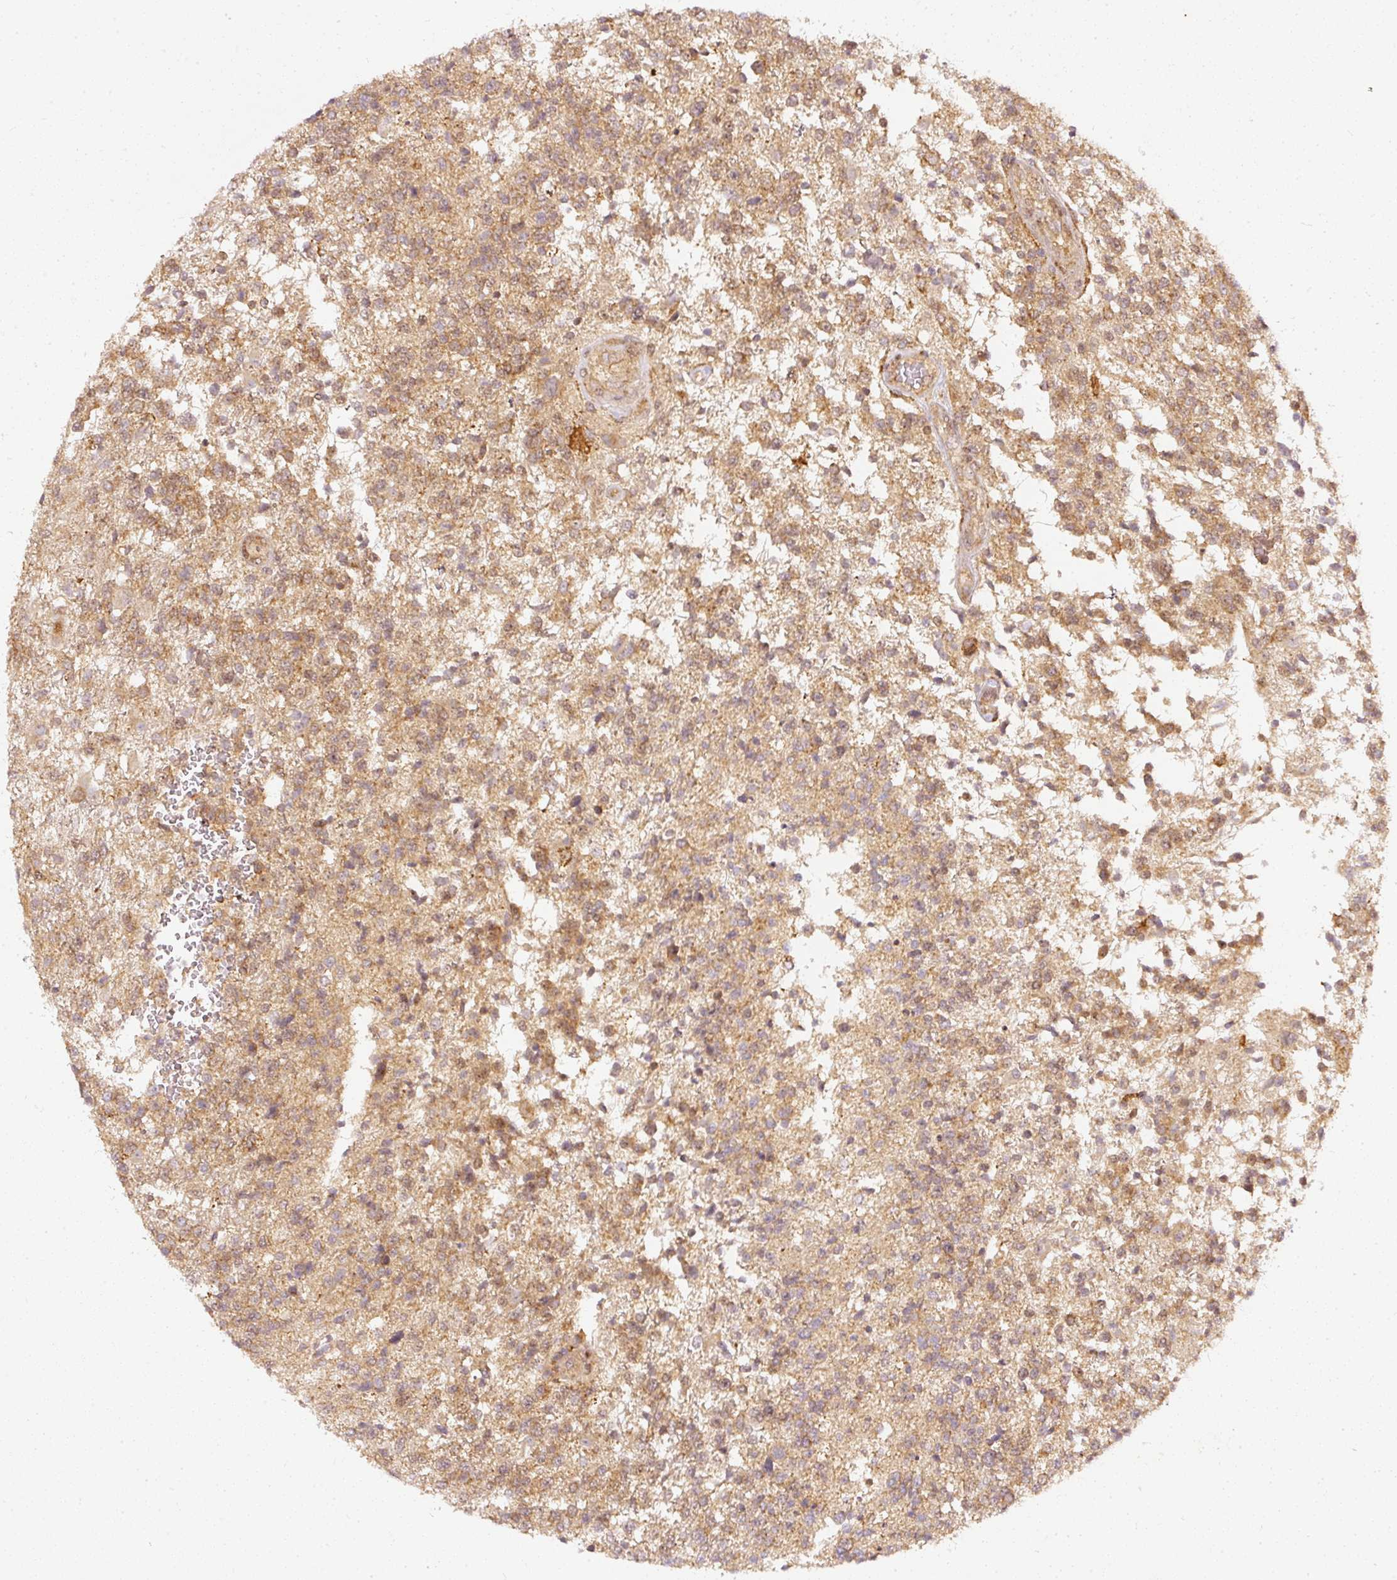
{"staining": {"intensity": "moderate", "quantity": ">75%", "location": "cytoplasmic/membranous"}, "tissue": "glioma", "cell_type": "Tumor cells", "image_type": "cancer", "snomed": [{"axis": "morphology", "description": "Glioma, malignant, High grade"}, {"axis": "topography", "description": "Brain"}], "caption": "DAB immunohistochemical staining of human glioma reveals moderate cytoplasmic/membranous protein expression in approximately >75% of tumor cells.", "gene": "ZNF580", "patient": {"sex": "male", "age": 56}}